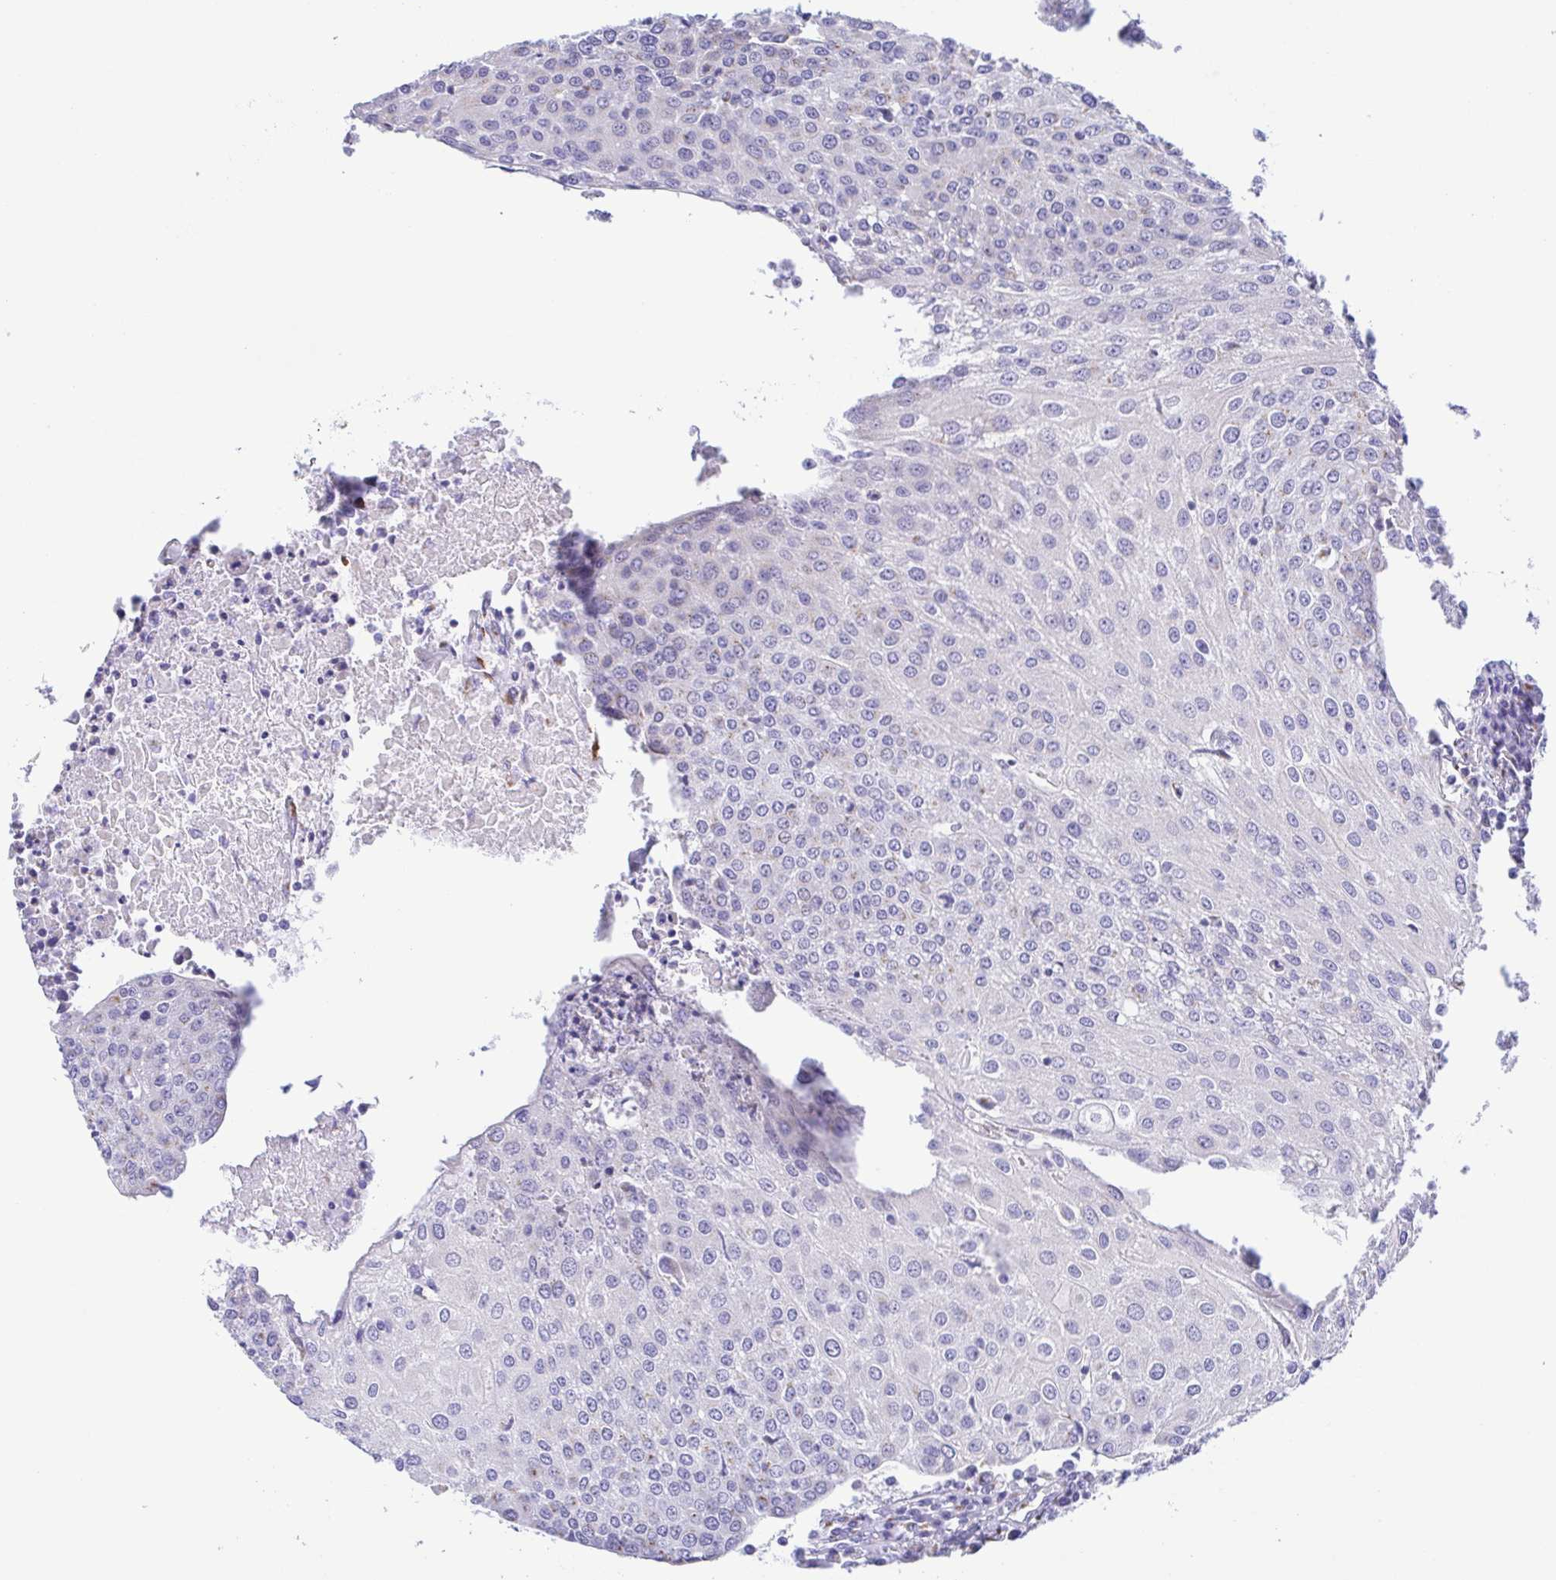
{"staining": {"intensity": "negative", "quantity": "none", "location": "none"}, "tissue": "urothelial cancer", "cell_type": "Tumor cells", "image_type": "cancer", "snomed": [{"axis": "morphology", "description": "Urothelial carcinoma, High grade"}, {"axis": "topography", "description": "Urinary bladder"}], "caption": "There is no significant staining in tumor cells of urothelial cancer.", "gene": "SULT1B1", "patient": {"sex": "female", "age": 85}}